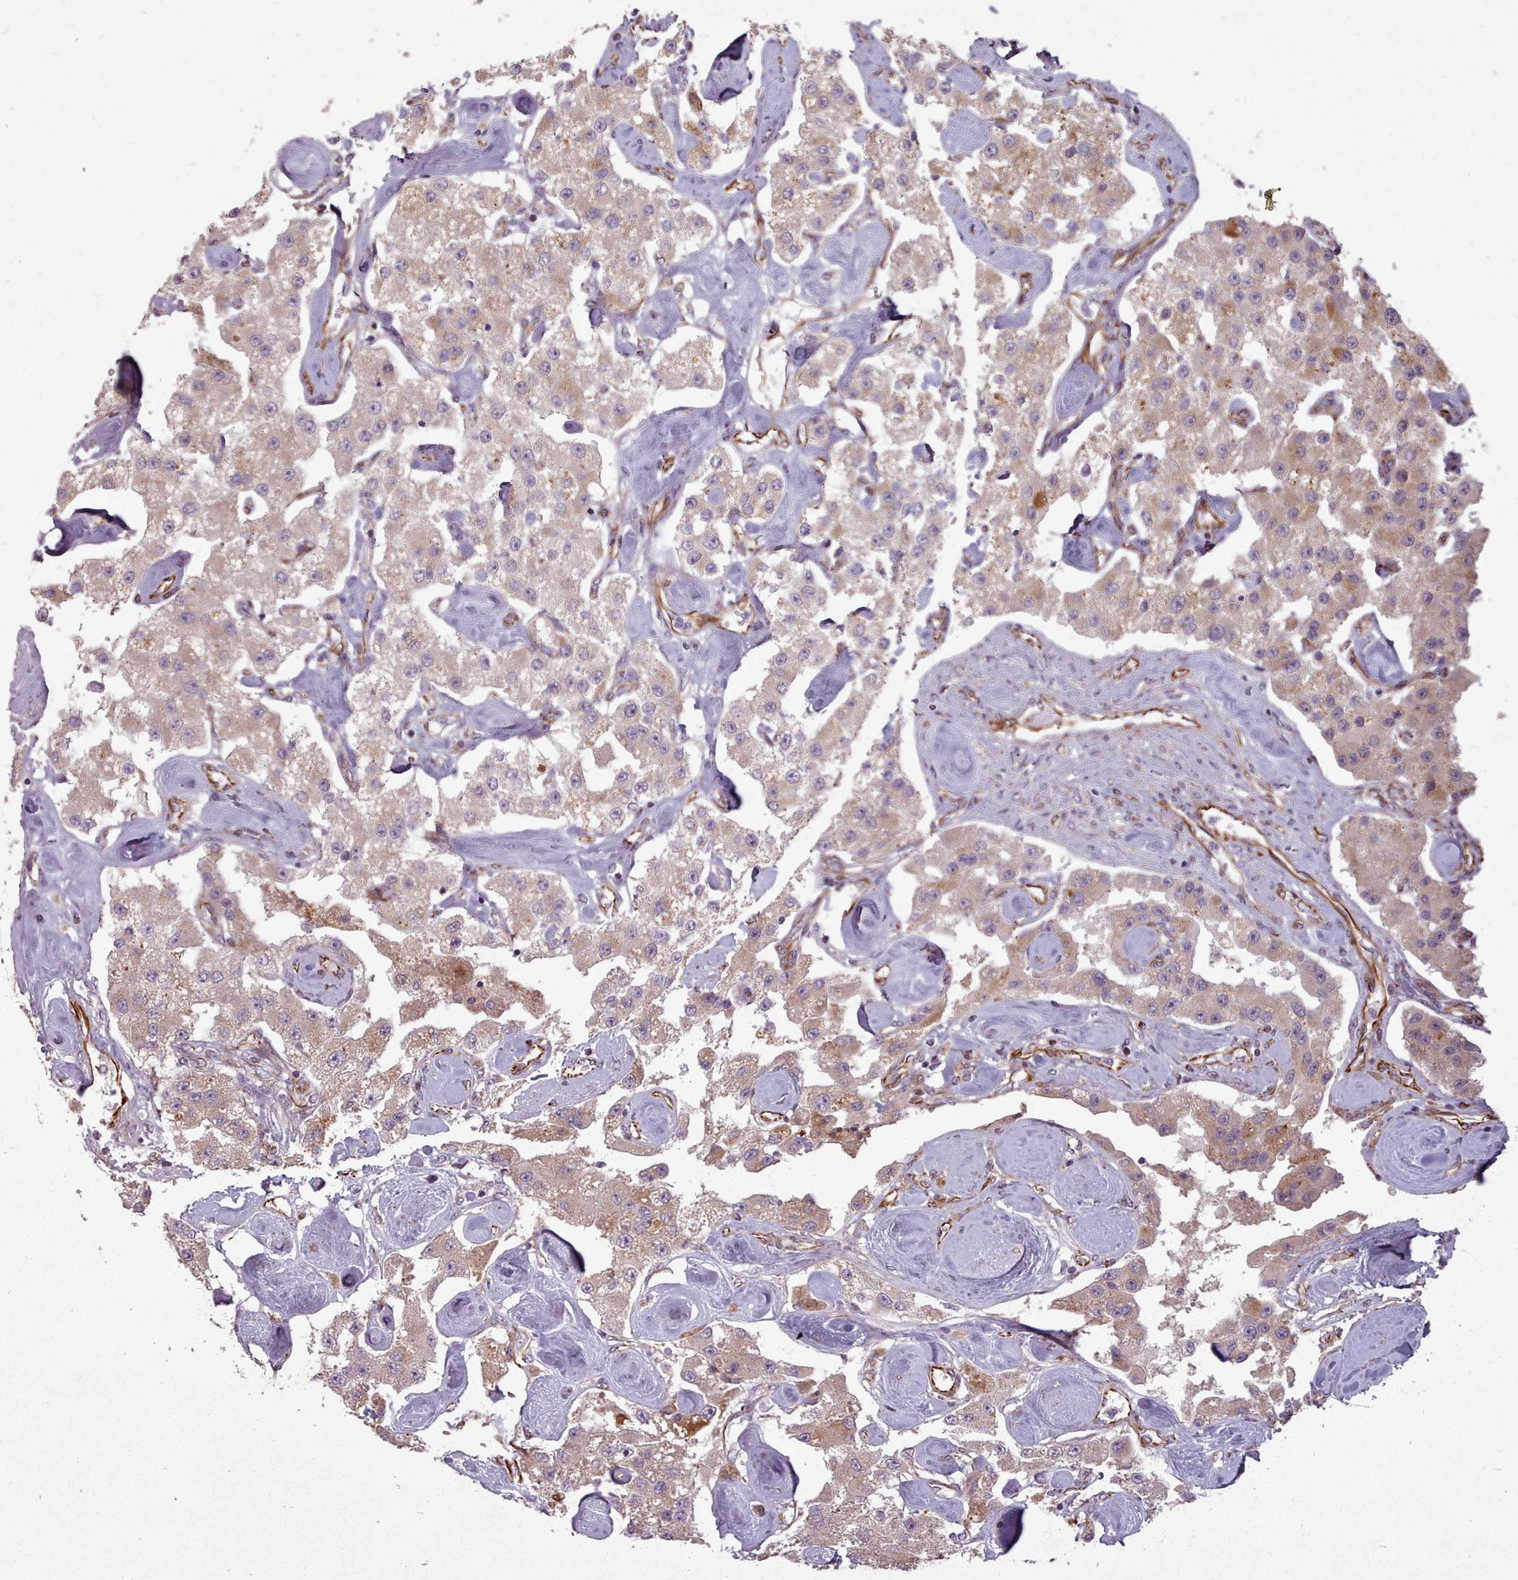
{"staining": {"intensity": "weak", "quantity": "25%-75%", "location": "cytoplasmic/membranous"}, "tissue": "carcinoid", "cell_type": "Tumor cells", "image_type": "cancer", "snomed": [{"axis": "morphology", "description": "Carcinoid, malignant, NOS"}, {"axis": "topography", "description": "Pancreas"}], "caption": "IHC image of carcinoid stained for a protein (brown), which demonstrates low levels of weak cytoplasmic/membranous staining in approximately 25%-75% of tumor cells.", "gene": "GBGT1", "patient": {"sex": "male", "age": 41}}